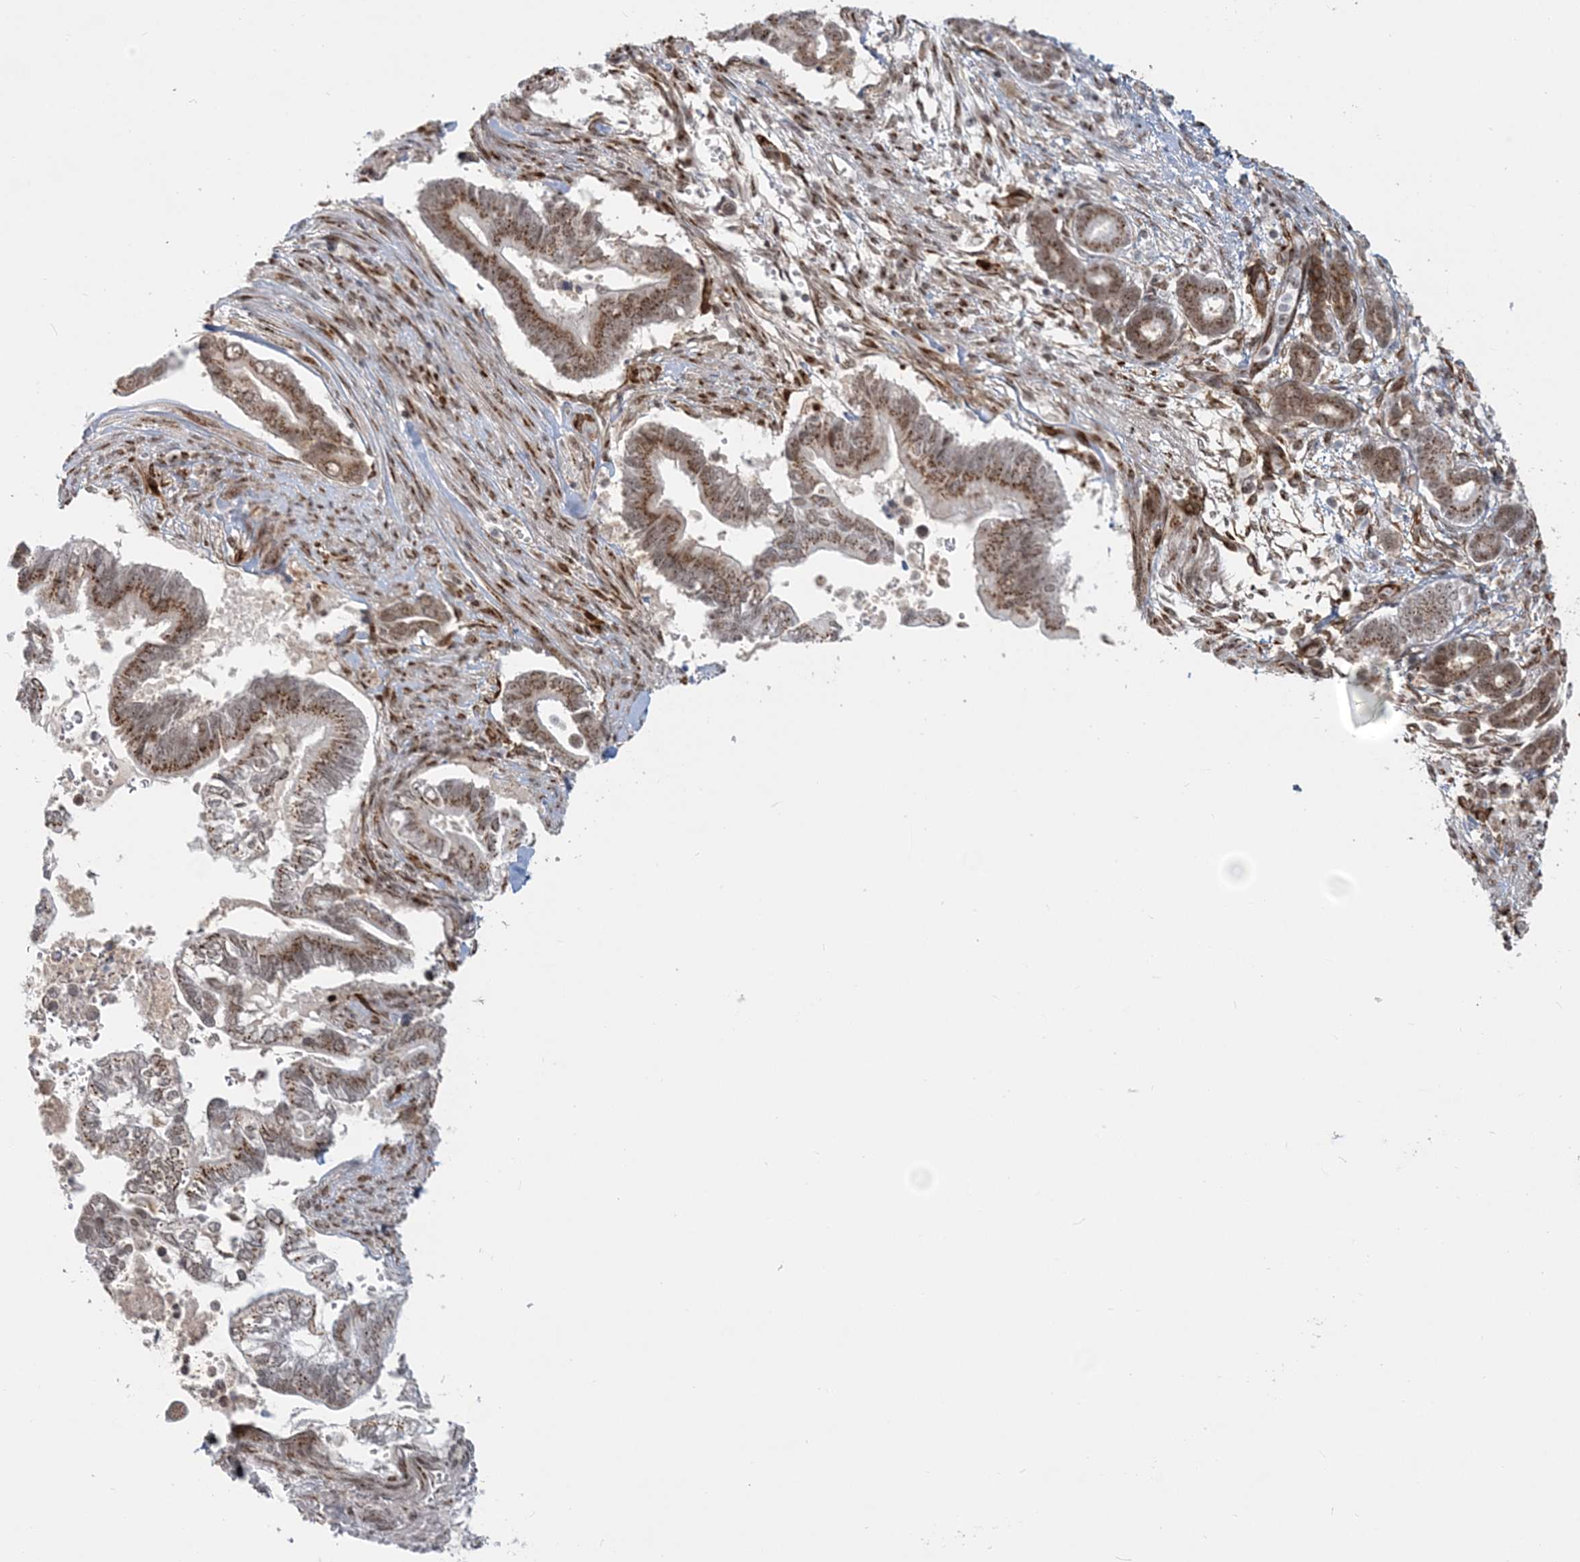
{"staining": {"intensity": "moderate", "quantity": ">75%", "location": "cytoplasmic/membranous"}, "tissue": "pancreatic cancer", "cell_type": "Tumor cells", "image_type": "cancer", "snomed": [{"axis": "morphology", "description": "Adenocarcinoma, NOS"}, {"axis": "topography", "description": "Pancreas"}], "caption": "IHC (DAB (3,3'-diaminobenzidine)) staining of pancreatic cancer (adenocarcinoma) displays moderate cytoplasmic/membranous protein expression in approximately >75% of tumor cells.", "gene": "PLRG1", "patient": {"sex": "male", "age": 68}}